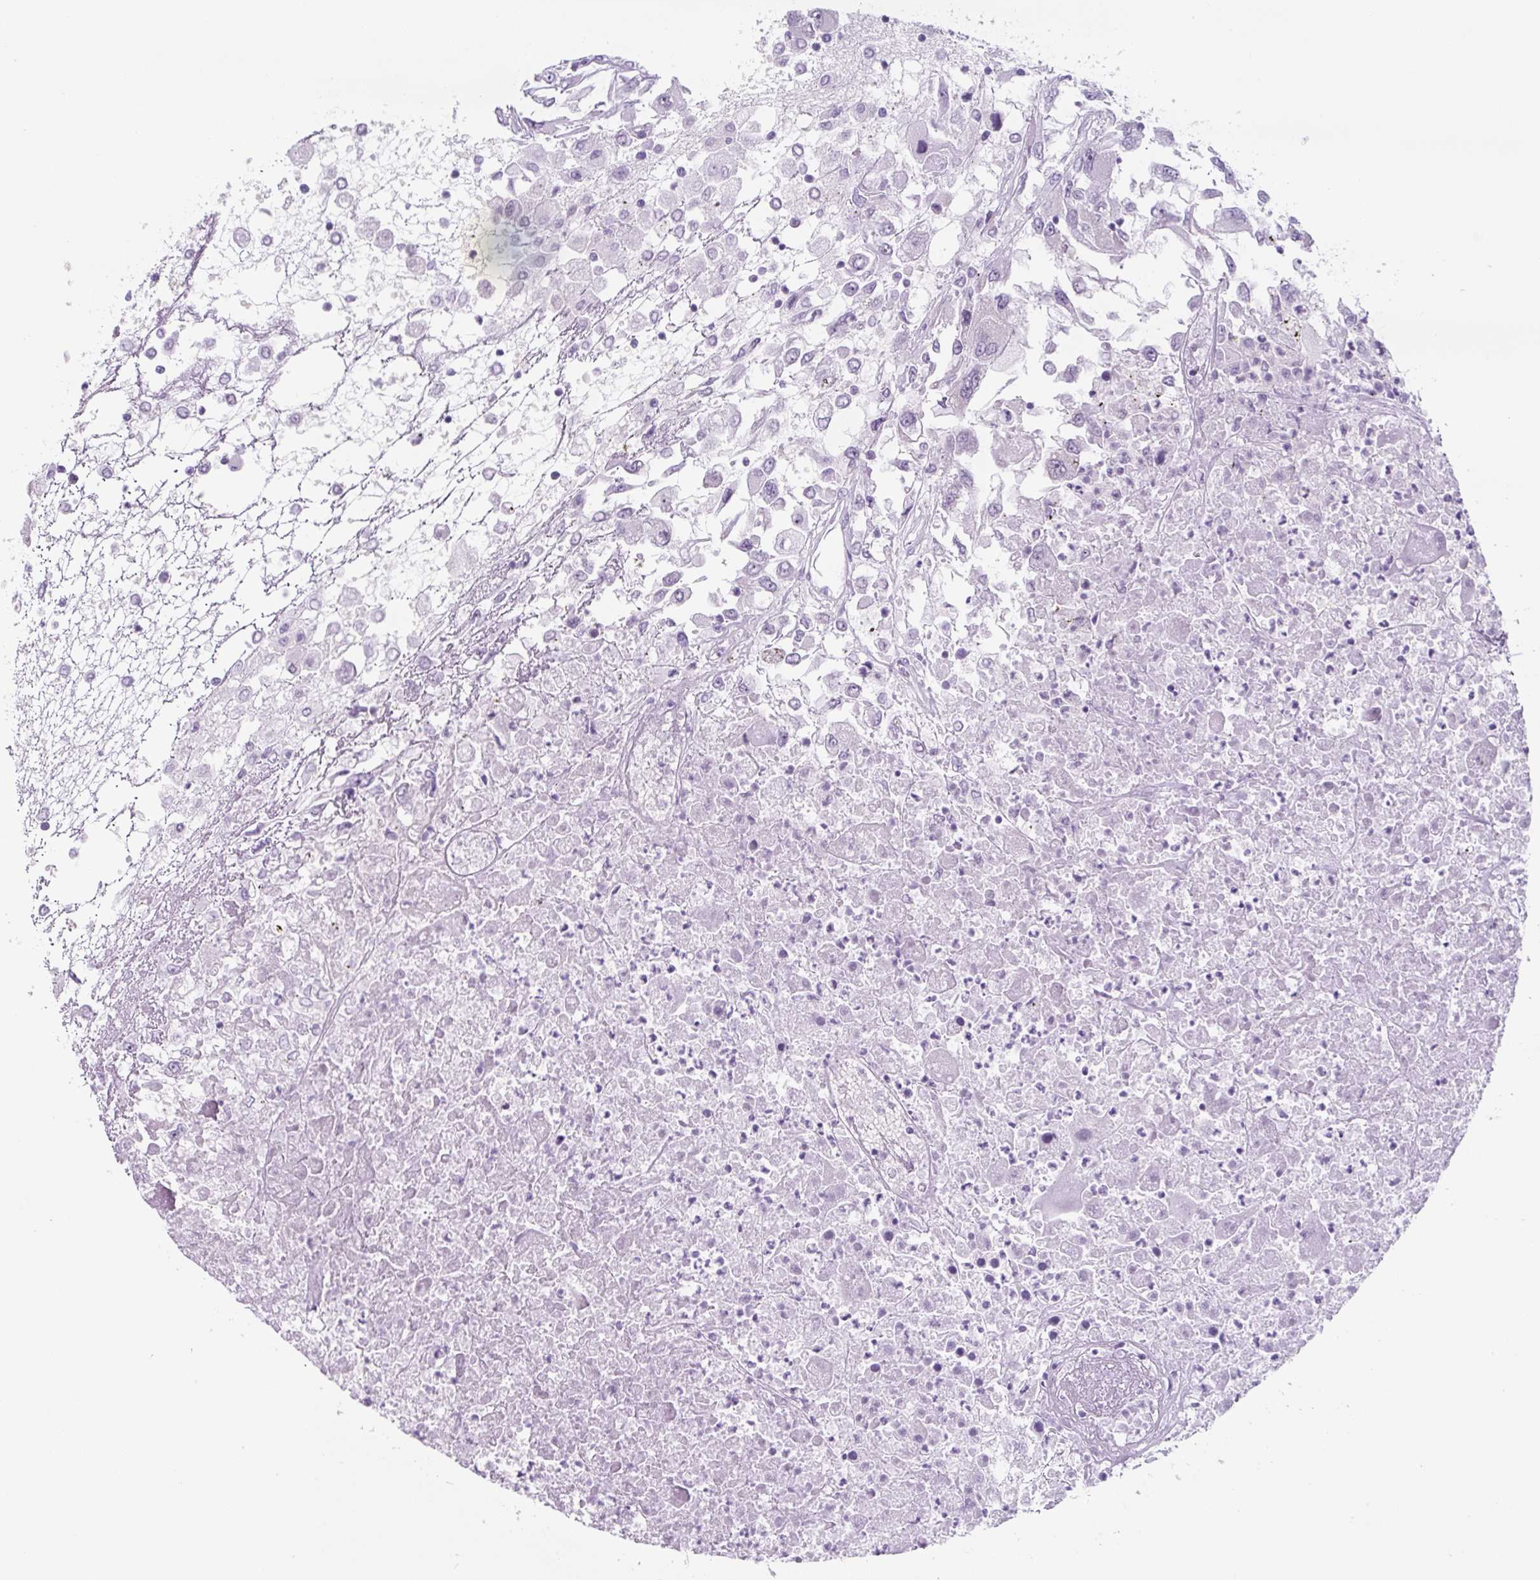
{"staining": {"intensity": "negative", "quantity": "none", "location": "none"}, "tissue": "renal cancer", "cell_type": "Tumor cells", "image_type": "cancer", "snomed": [{"axis": "morphology", "description": "Adenocarcinoma, NOS"}, {"axis": "topography", "description": "Kidney"}], "caption": "The immunohistochemistry photomicrograph has no significant staining in tumor cells of renal adenocarcinoma tissue.", "gene": "TNFRSF8", "patient": {"sex": "female", "age": 52}}